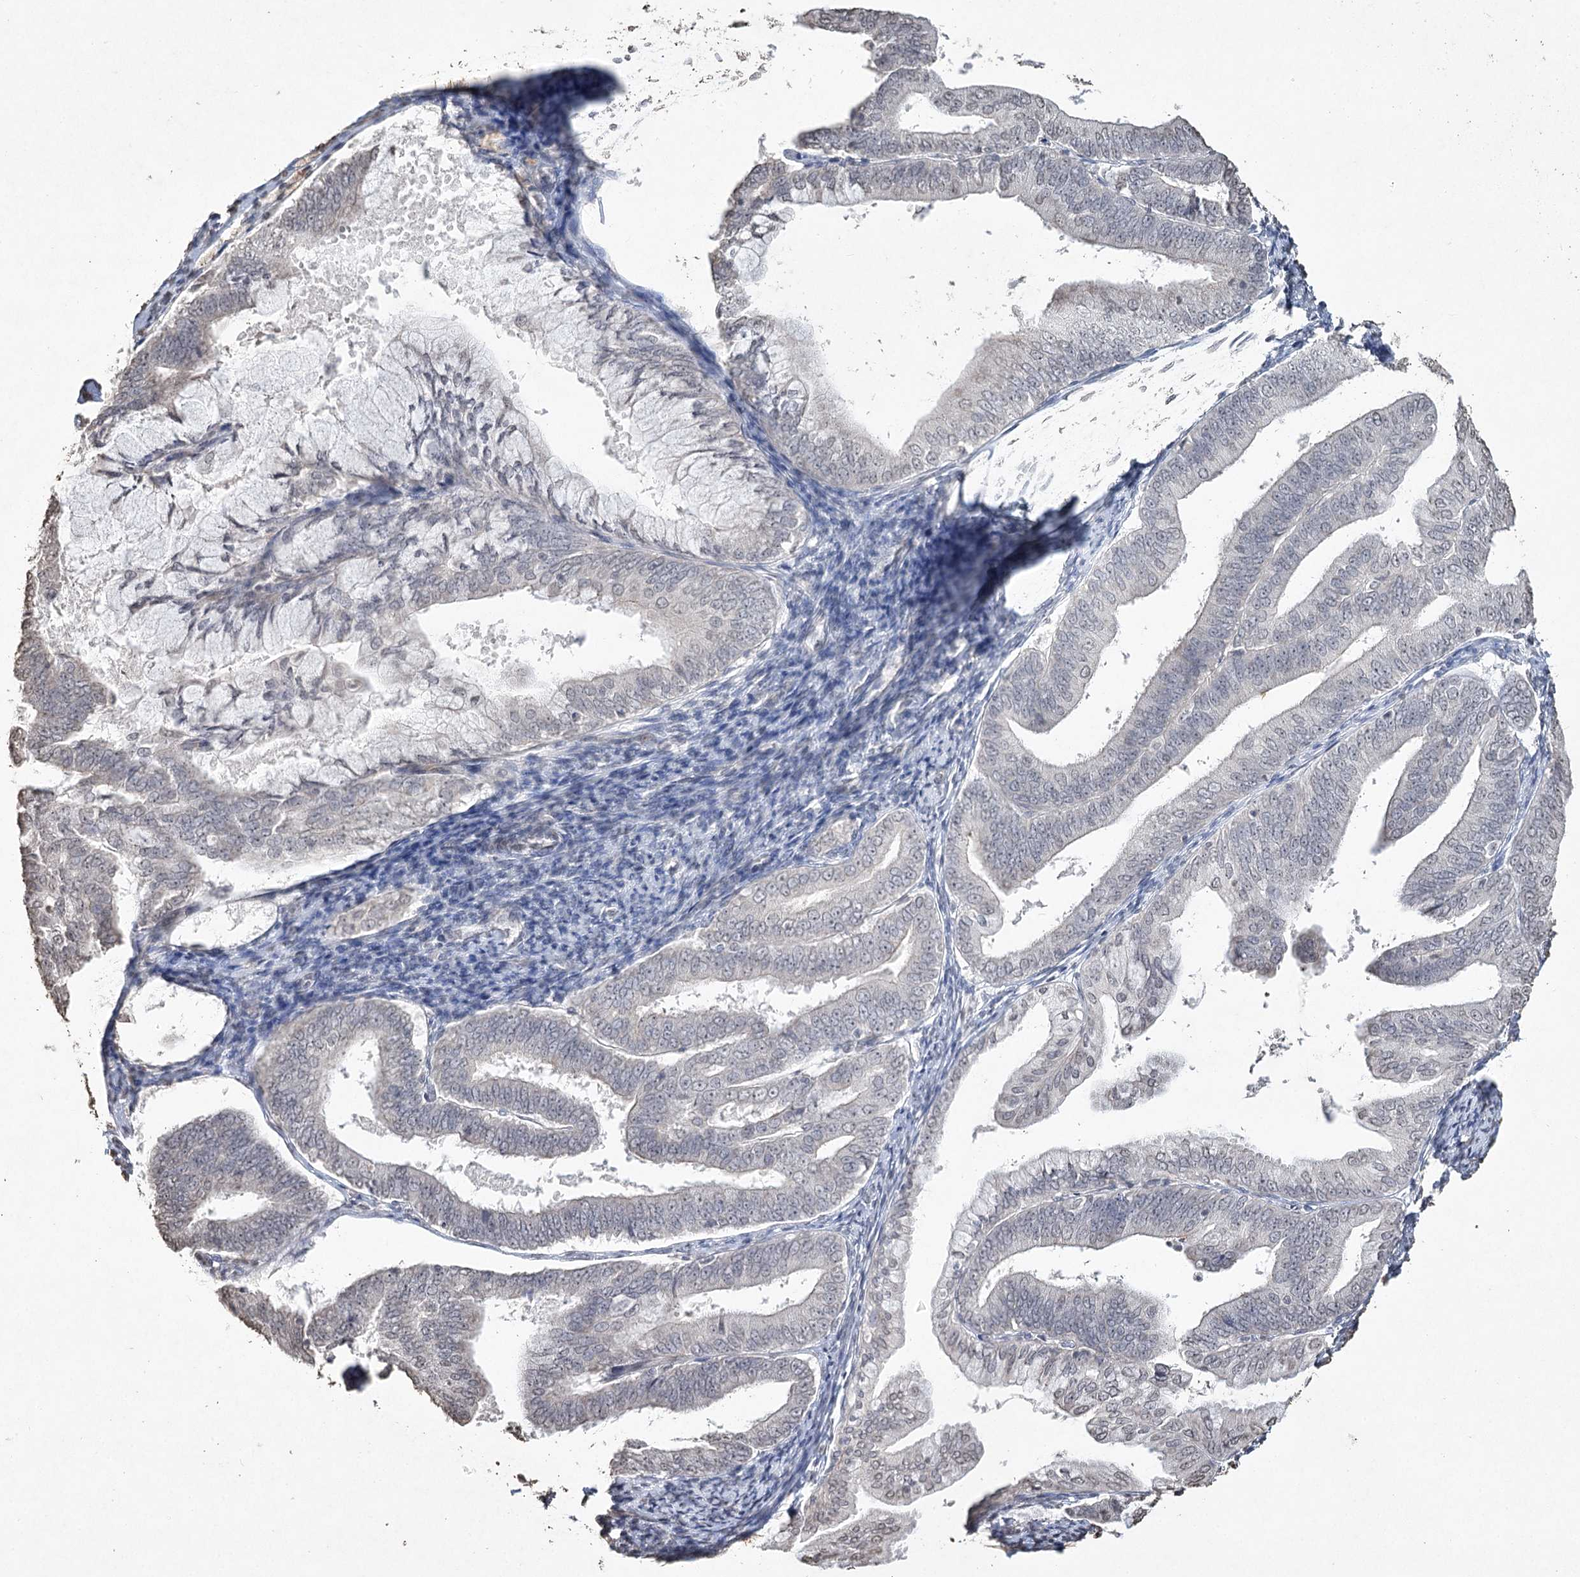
{"staining": {"intensity": "negative", "quantity": "none", "location": "none"}, "tissue": "endometrial cancer", "cell_type": "Tumor cells", "image_type": "cancer", "snomed": [{"axis": "morphology", "description": "Adenocarcinoma, NOS"}, {"axis": "topography", "description": "Endometrium"}], "caption": "Tumor cells show no significant positivity in endometrial cancer (adenocarcinoma).", "gene": "DMXL1", "patient": {"sex": "female", "age": 63}}